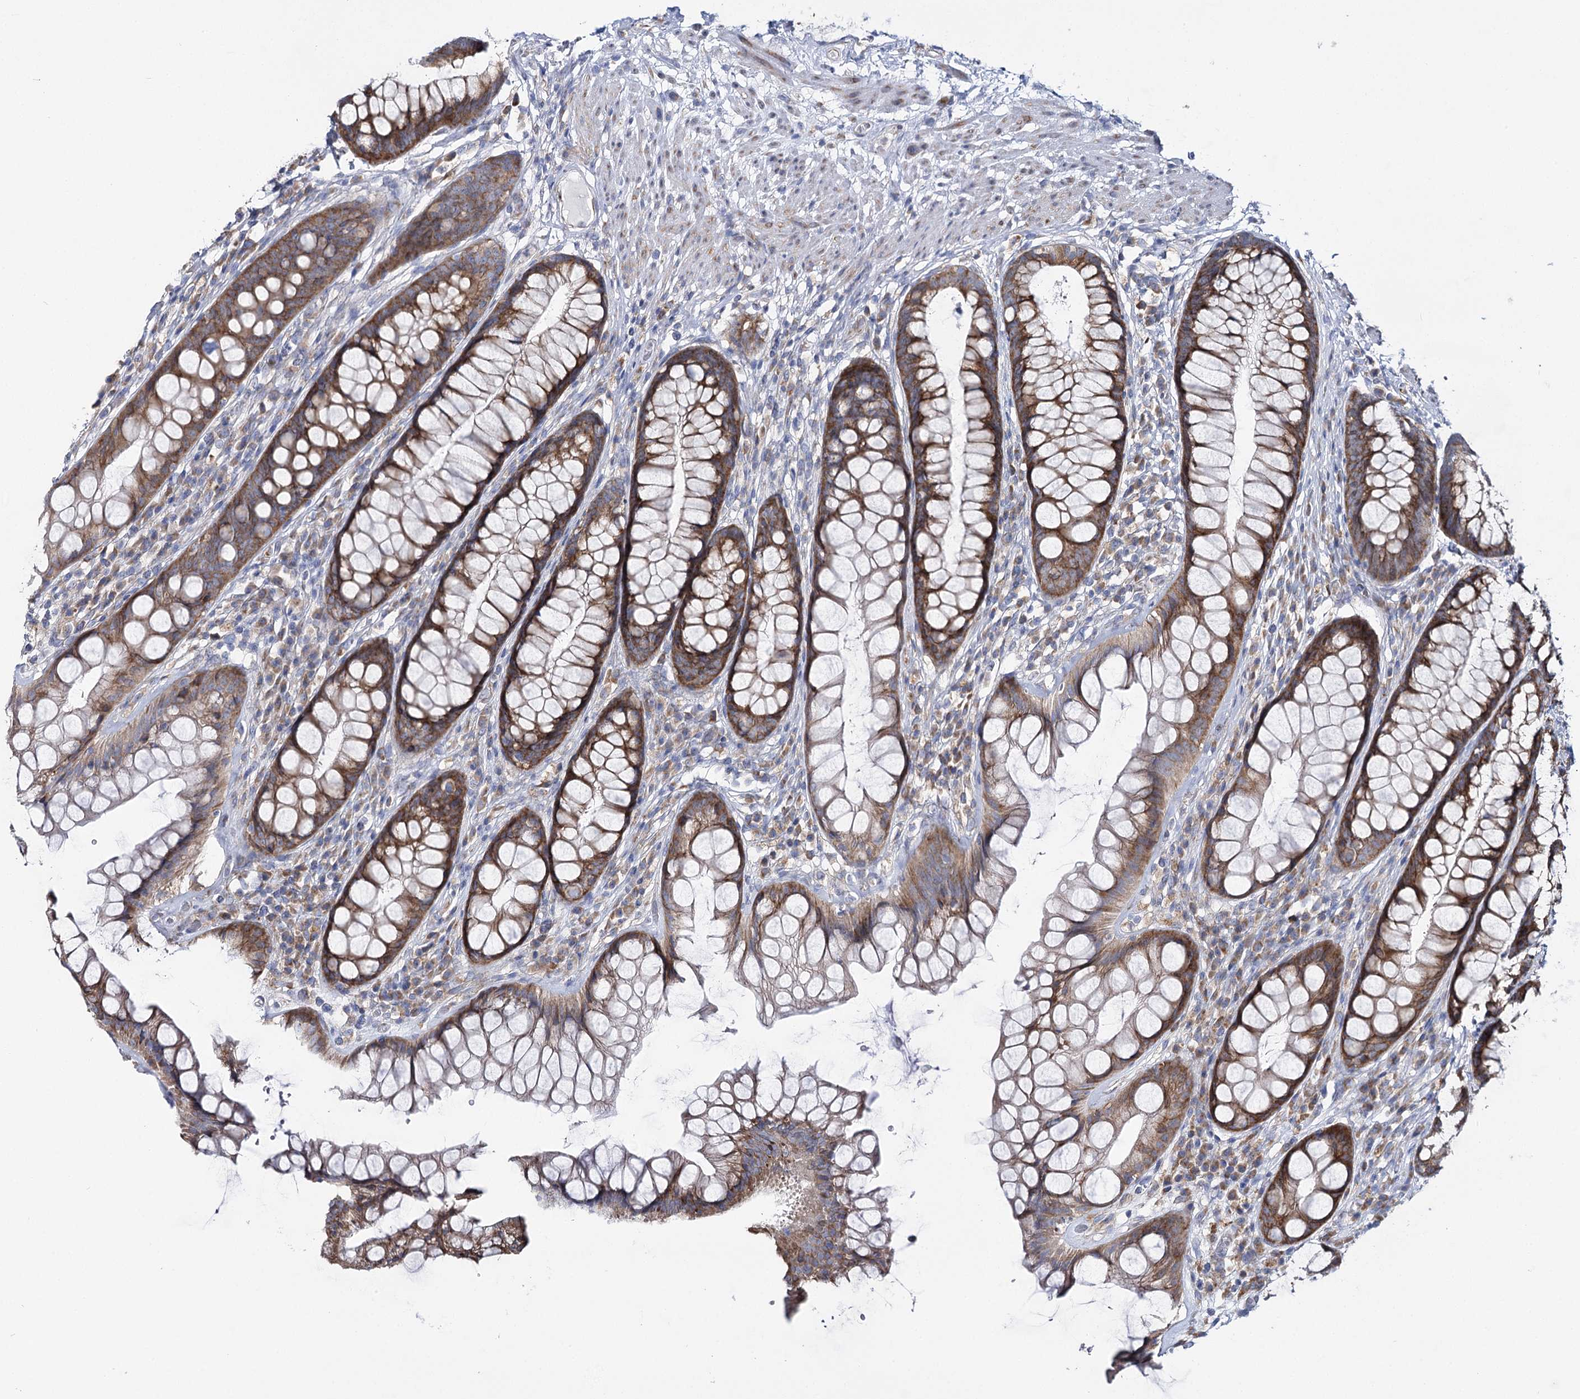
{"staining": {"intensity": "moderate", "quantity": ">75%", "location": "cytoplasmic/membranous"}, "tissue": "rectum", "cell_type": "Glandular cells", "image_type": "normal", "snomed": [{"axis": "morphology", "description": "Normal tissue, NOS"}, {"axis": "topography", "description": "Rectum"}], "caption": "Glandular cells reveal medium levels of moderate cytoplasmic/membranous positivity in approximately >75% of cells in unremarkable human rectum.", "gene": "THUMPD3", "patient": {"sex": "male", "age": 74}}